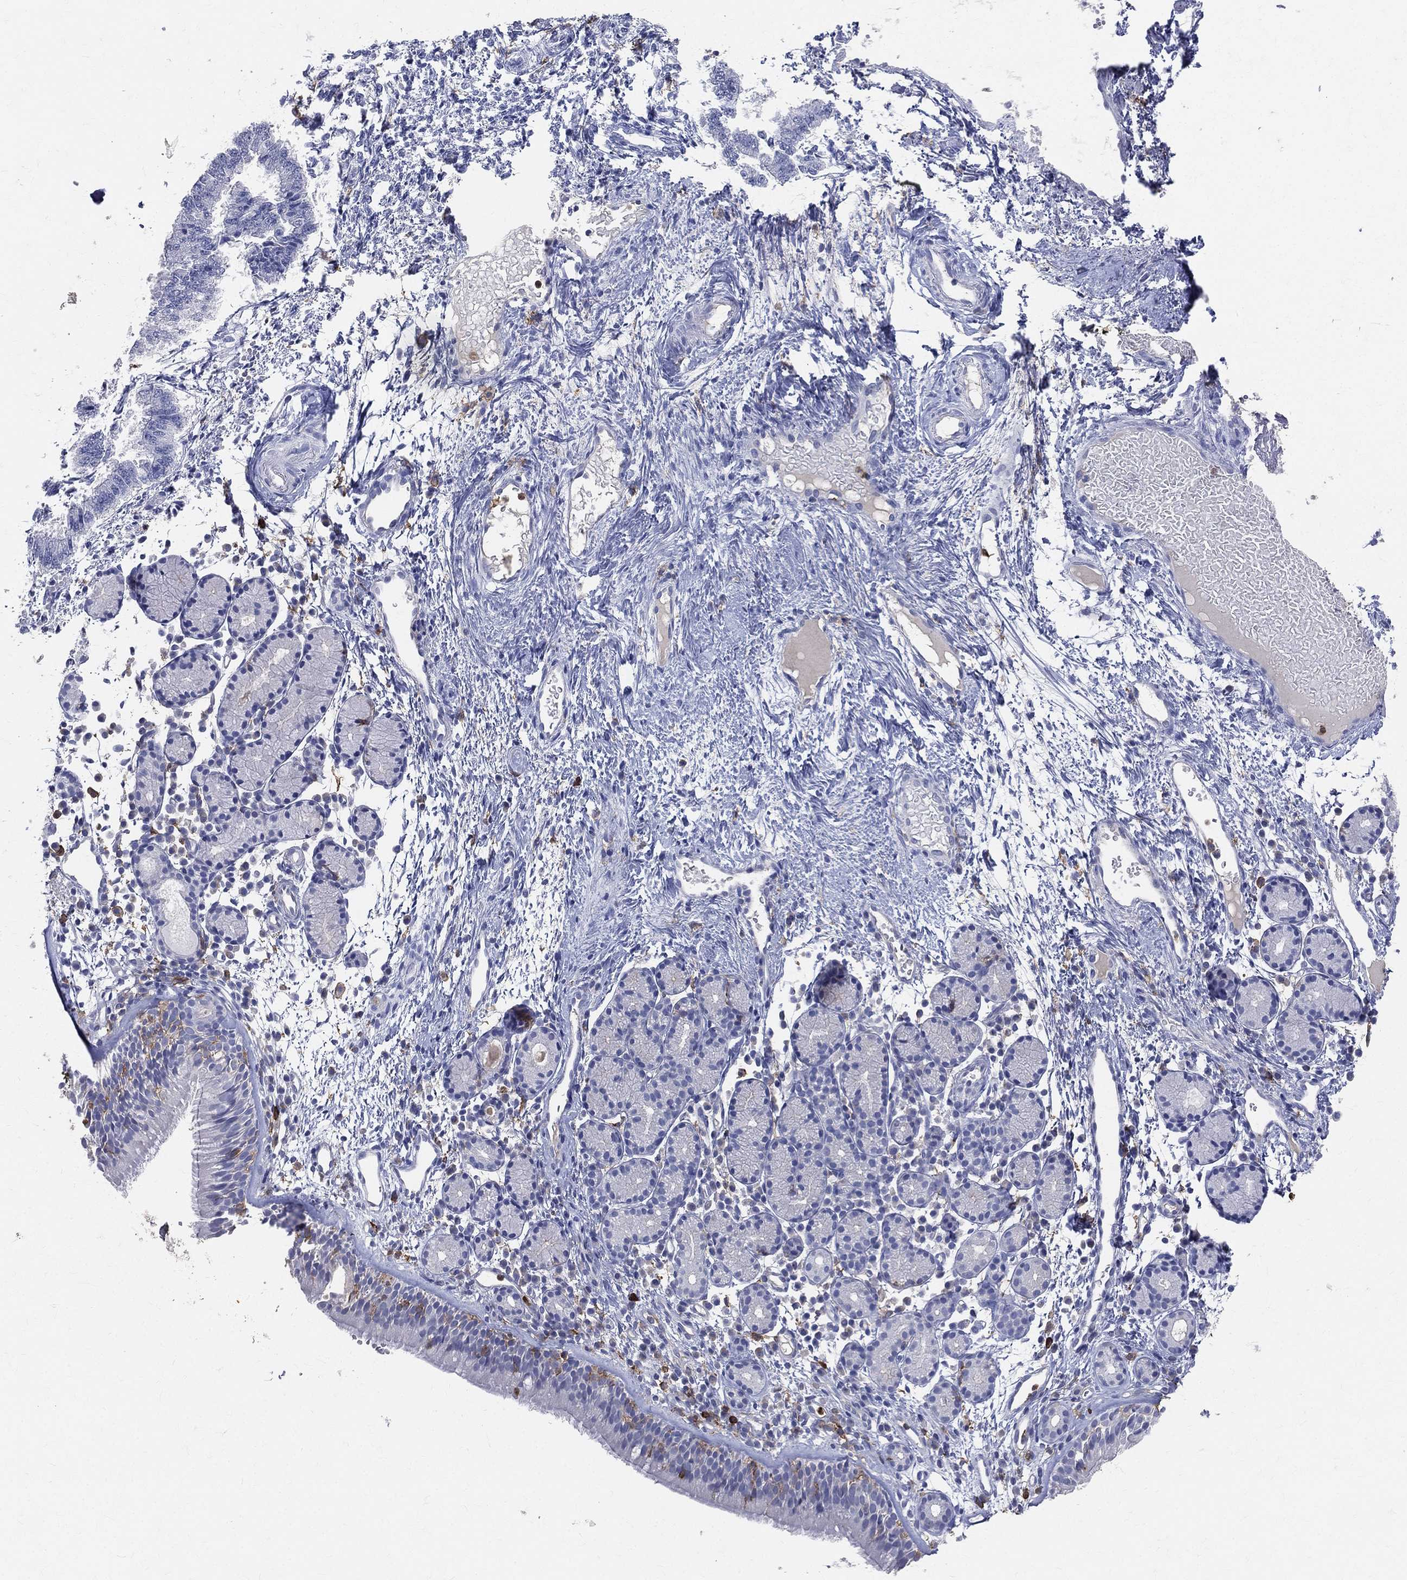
{"staining": {"intensity": "negative", "quantity": "none", "location": "none"}, "tissue": "nasopharynx", "cell_type": "Respiratory epithelial cells", "image_type": "normal", "snomed": [{"axis": "morphology", "description": "Normal tissue, NOS"}, {"axis": "morphology", "description": "Inflammation, NOS"}, {"axis": "topography", "description": "Nasopharynx"}], "caption": "Immunohistochemical staining of benign human nasopharynx displays no significant staining in respiratory epithelial cells.", "gene": "CD33", "patient": {"sex": "female", "age": 55}}